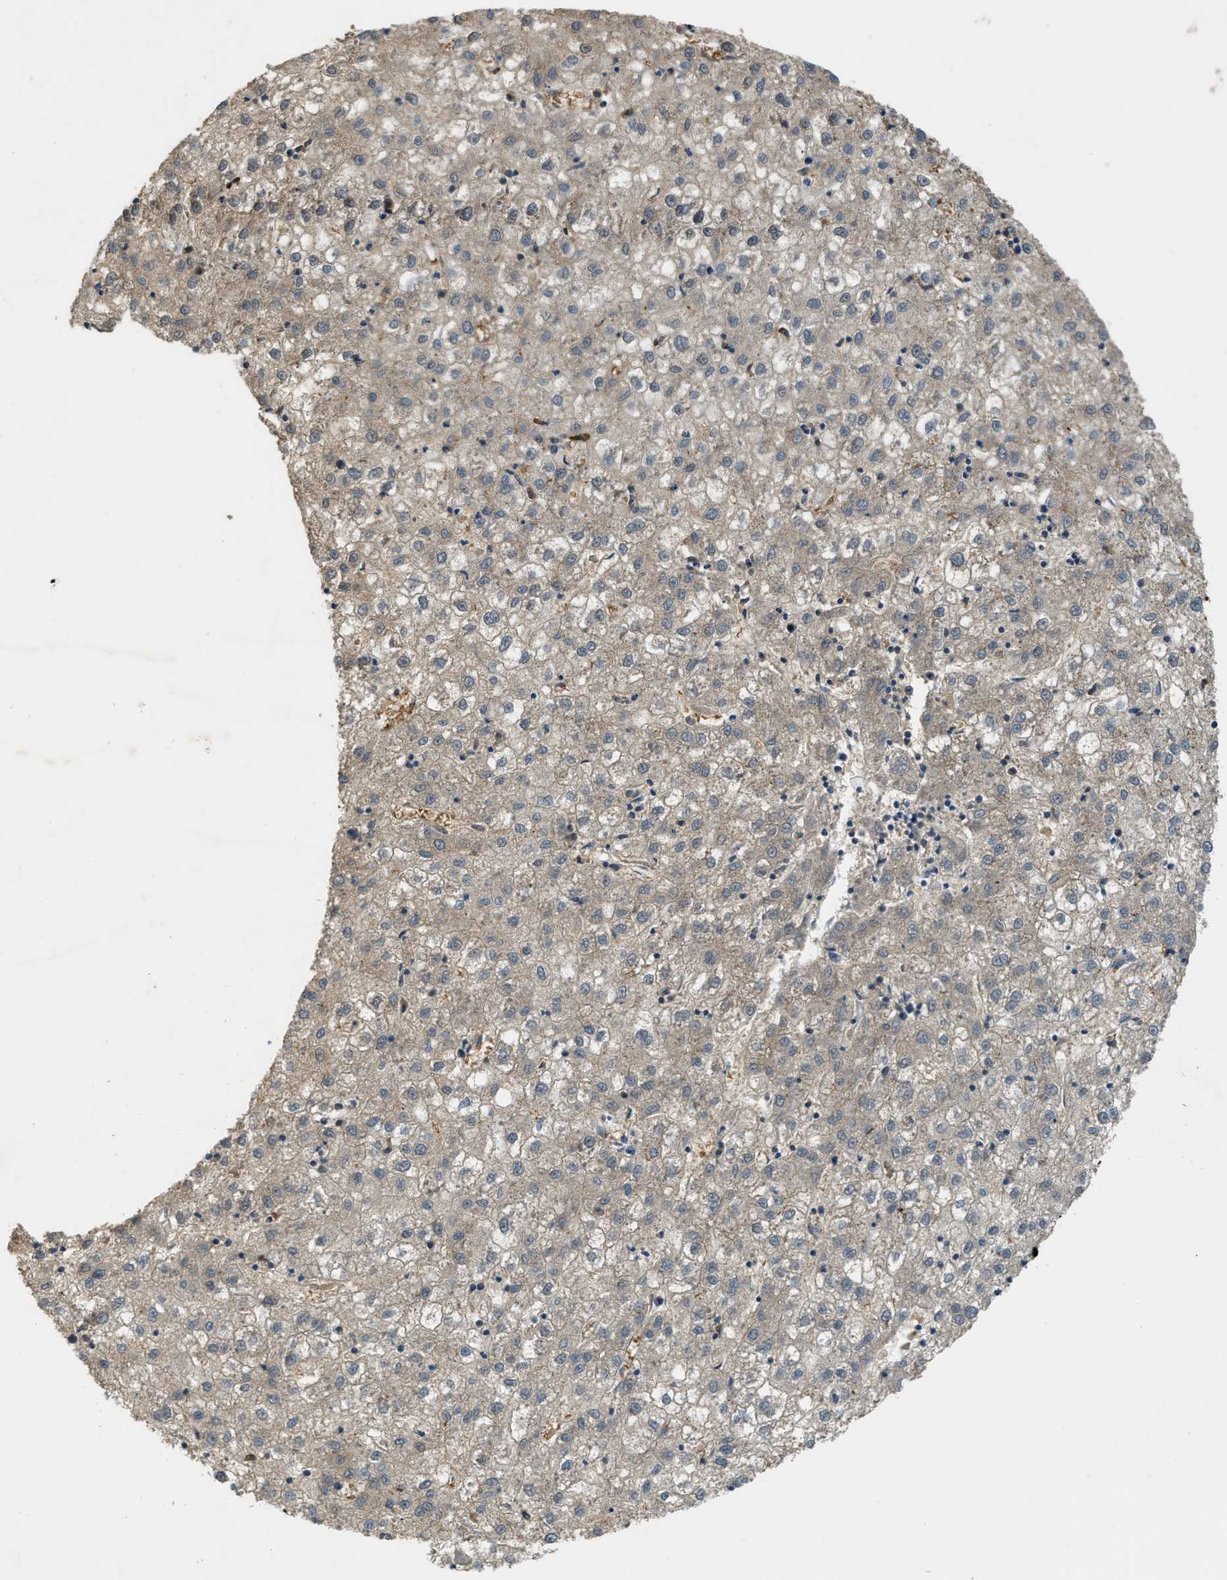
{"staining": {"intensity": "weak", "quantity": ">75%", "location": "cytoplasmic/membranous"}, "tissue": "liver cancer", "cell_type": "Tumor cells", "image_type": "cancer", "snomed": [{"axis": "morphology", "description": "Carcinoma, Hepatocellular, NOS"}, {"axis": "topography", "description": "Liver"}], "caption": "A high-resolution micrograph shows immunohistochemistry (IHC) staining of liver cancer, which exhibits weak cytoplasmic/membranous positivity in about >75% of tumor cells. (DAB = brown stain, brightfield microscopy at high magnification).", "gene": "CFLAR", "patient": {"sex": "male", "age": 72}}